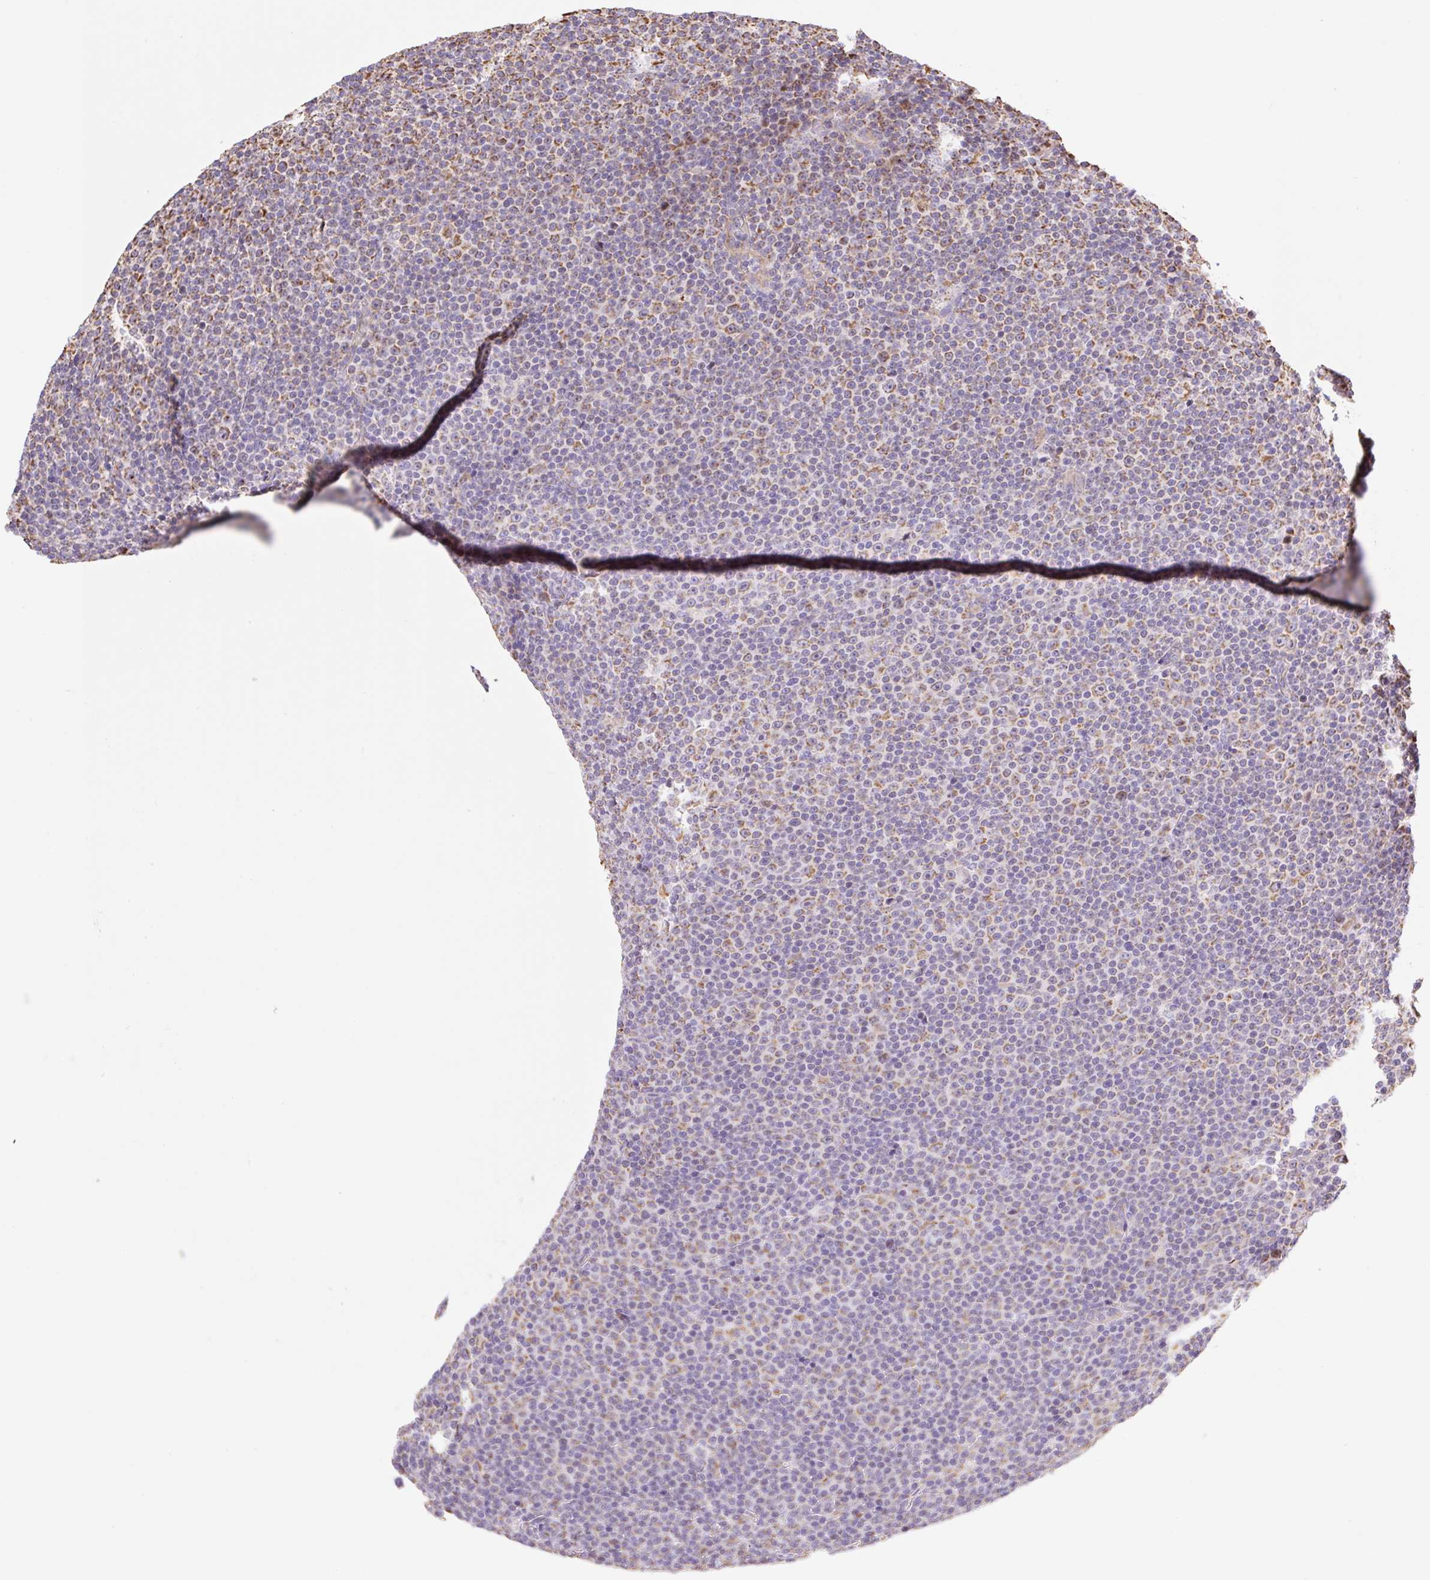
{"staining": {"intensity": "moderate", "quantity": "25%-75%", "location": "cytoplasmic/membranous"}, "tissue": "lymphoma", "cell_type": "Tumor cells", "image_type": "cancer", "snomed": [{"axis": "morphology", "description": "Malignant lymphoma, non-Hodgkin's type, Low grade"}, {"axis": "topography", "description": "Lymph node"}], "caption": "A brown stain highlights moderate cytoplasmic/membranous staining of a protein in low-grade malignant lymphoma, non-Hodgkin's type tumor cells.", "gene": "ESAM", "patient": {"sex": "female", "age": 67}}